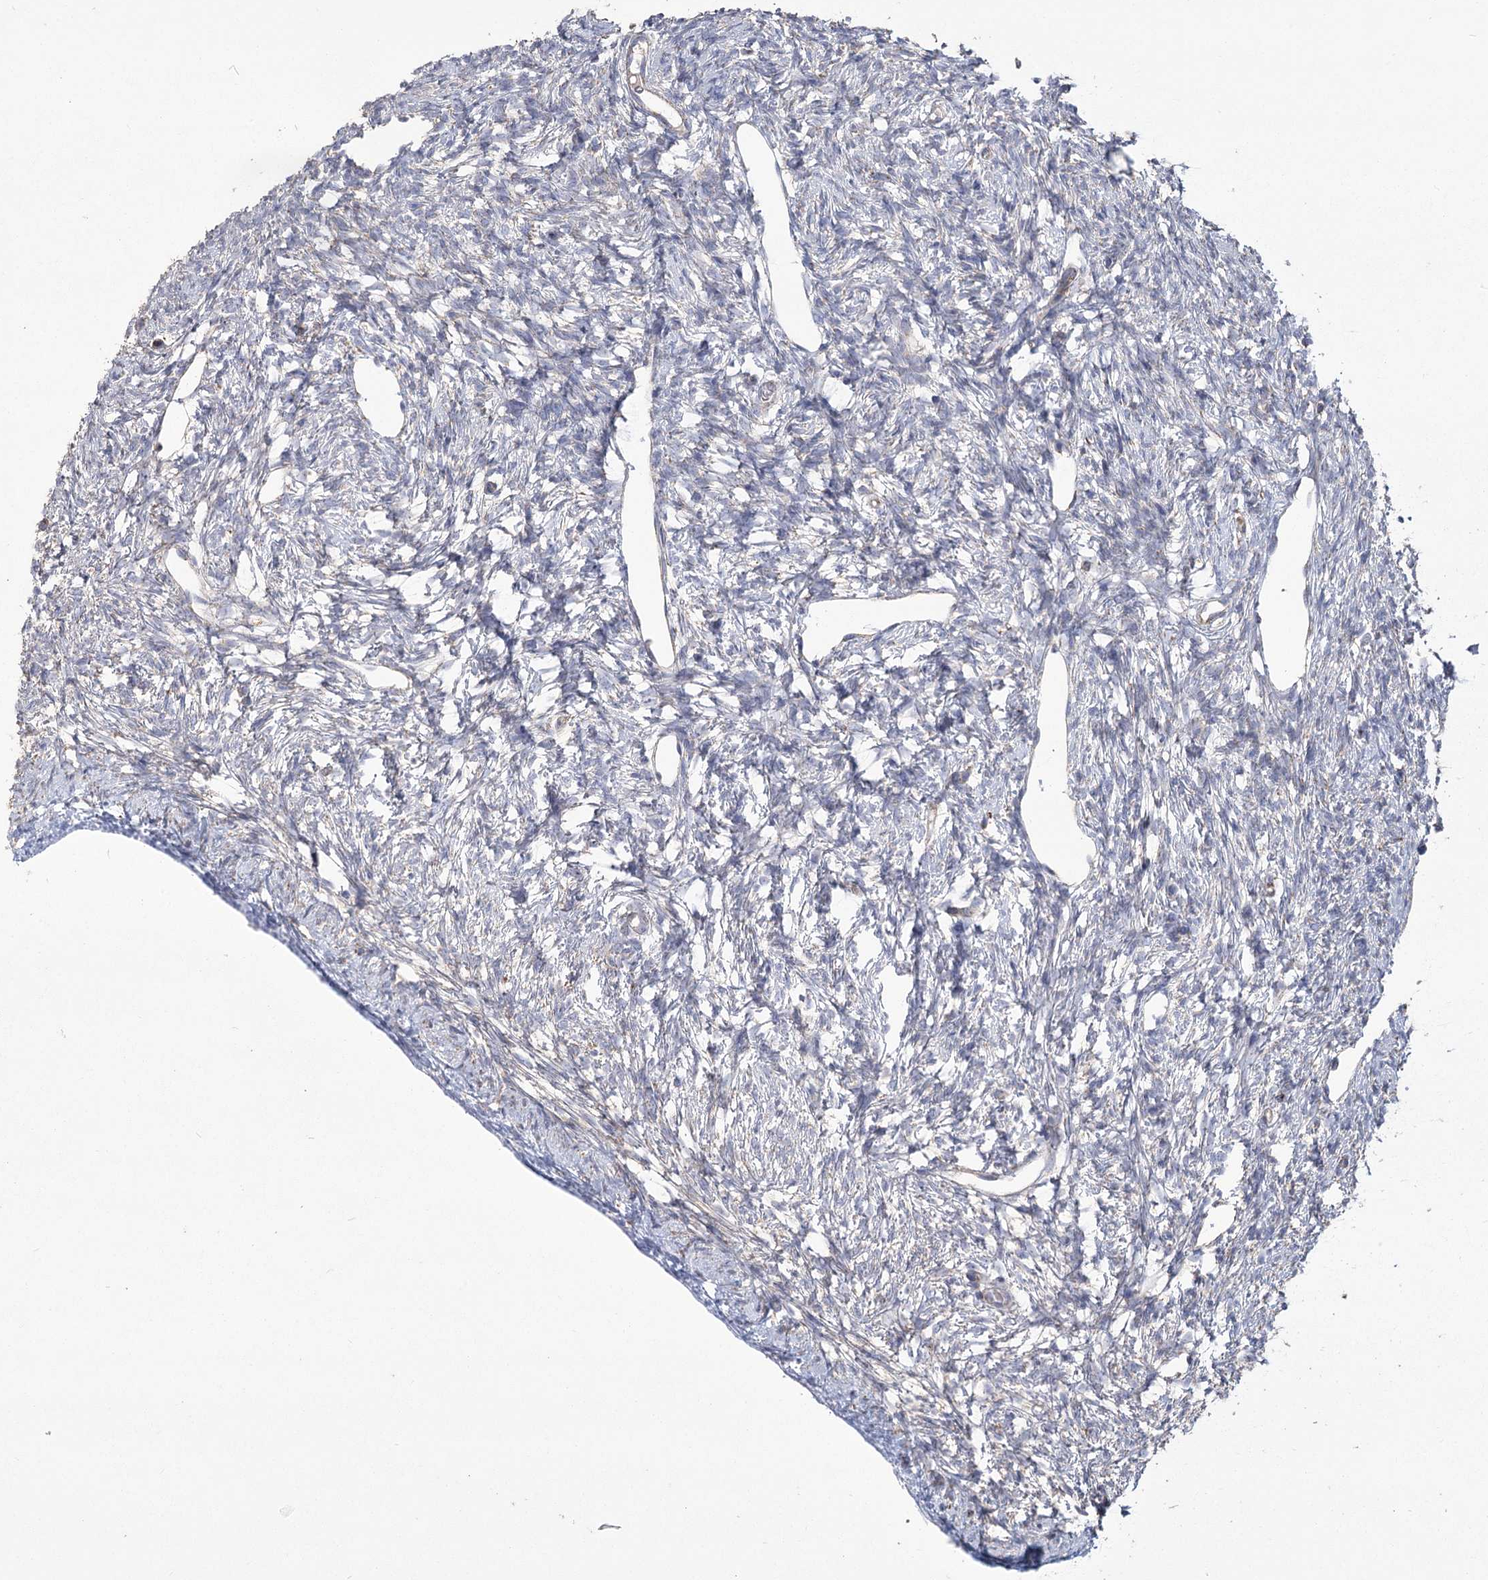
{"staining": {"intensity": "weak", "quantity": "<25%", "location": "cytoplasmic/membranous"}, "tissue": "ovary", "cell_type": "Ovarian stroma cells", "image_type": "normal", "snomed": [{"axis": "morphology", "description": "Normal tissue, NOS"}, {"axis": "topography", "description": "Ovary"}], "caption": "DAB immunohistochemical staining of benign human ovary shows no significant expression in ovarian stroma cells.", "gene": "RANBP3L", "patient": {"sex": "female", "age": 33}}